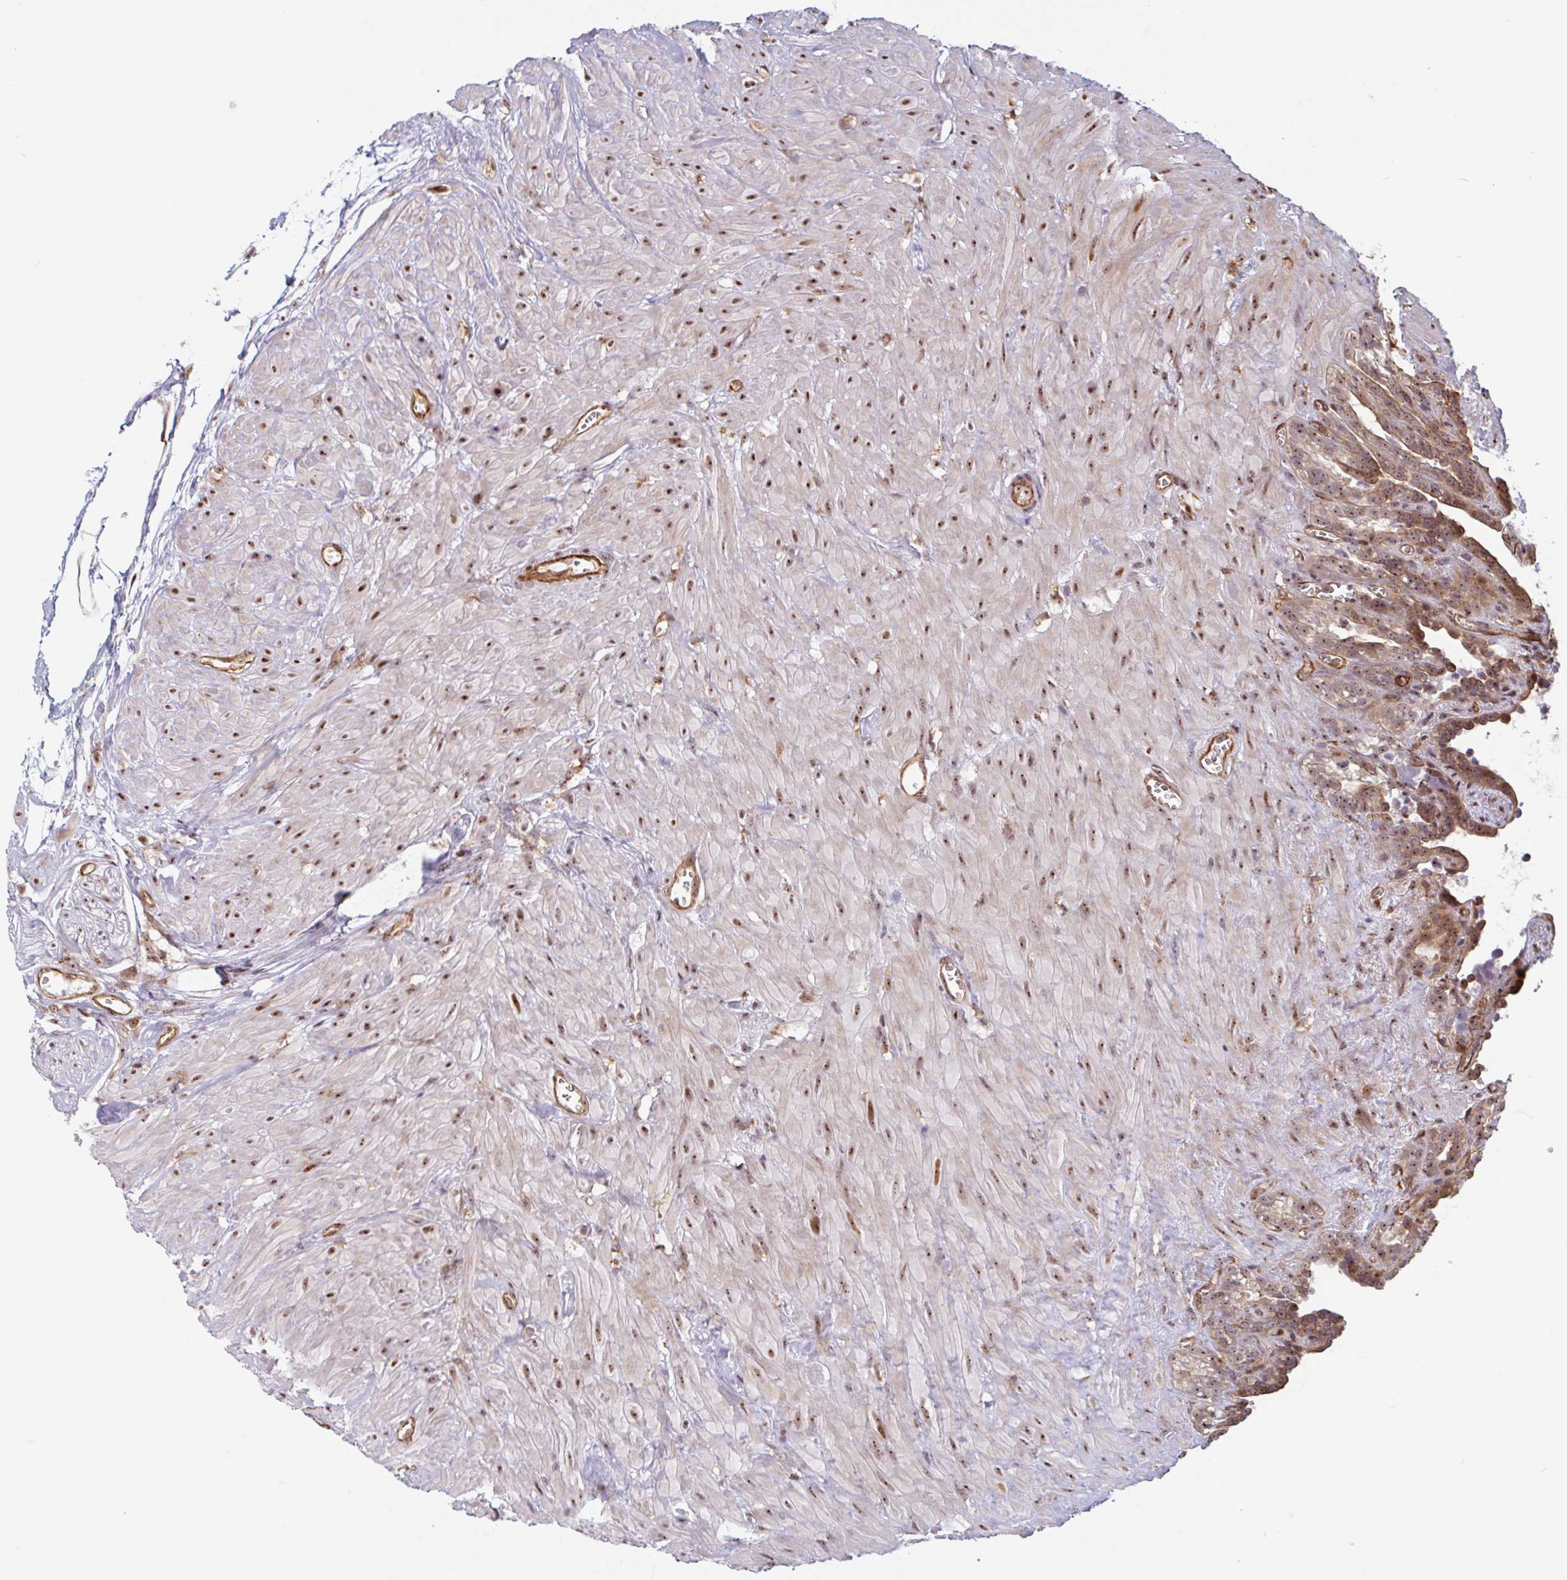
{"staining": {"intensity": "moderate", "quantity": "25%-75%", "location": "cytoplasmic/membranous,nuclear"}, "tissue": "seminal vesicle", "cell_type": "Glandular cells", "image_type": "normal", "snomed": [{"axis": "morphology", "description": "Normal tissue, NOS"}, {"axis": "topography", "description": "Seminal veicle"}], "caption": "DAB (3,3'-diaminobenzidine) immunohistochemical staining of normal human seminal vesicle displays moderate cytoplasmic/membranous,nuclear protein expression in about 25%-75% of glandular cells.", "gene": "ZNF689", "patient": {"sex": "male", "age": 76}}